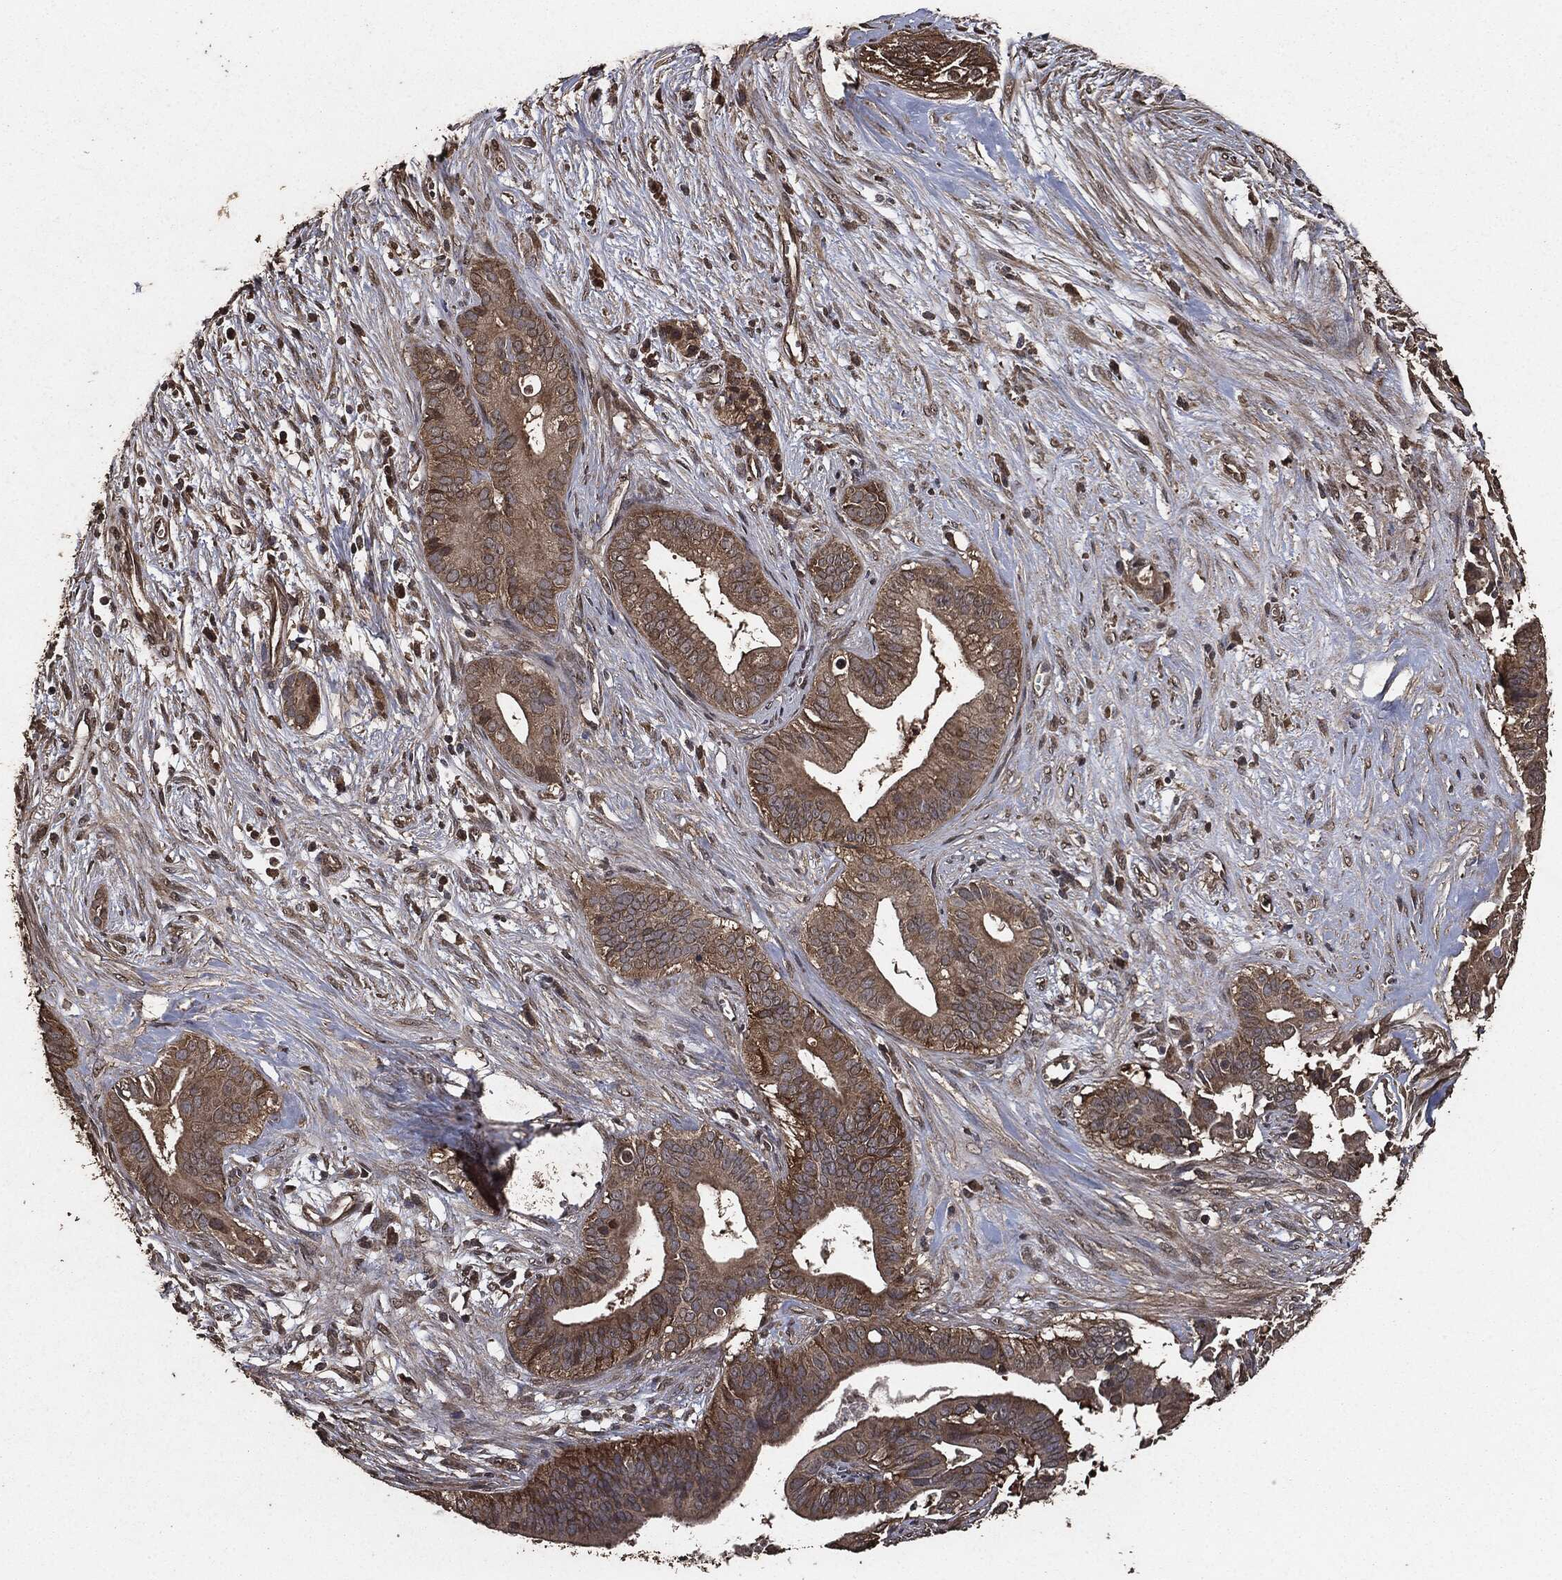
{"staining": {"intensity": "moderate", "quantity": ">75%", "location": "cytoplasmic/membranous"}, "tissue": "pancreatic cancer", "cell_type": "Tumor cells", "image_type": "cancer", "snomed": [{"axis": "morphology", "description": "Adenocarcinoma, NOS"}, {"axis": "topography", "description": "Pancreas"}], "caption": "A medium amount of moderate cytoplasmic/membranous expression is present in about >75% of tumor cells in pancreatic adenocarcinoma tissue. (DAB = brown stain, brightfield microscopy at high magnification).", "gene": "AKT1S1", "patient": {"sex": "male", "age": 61}}